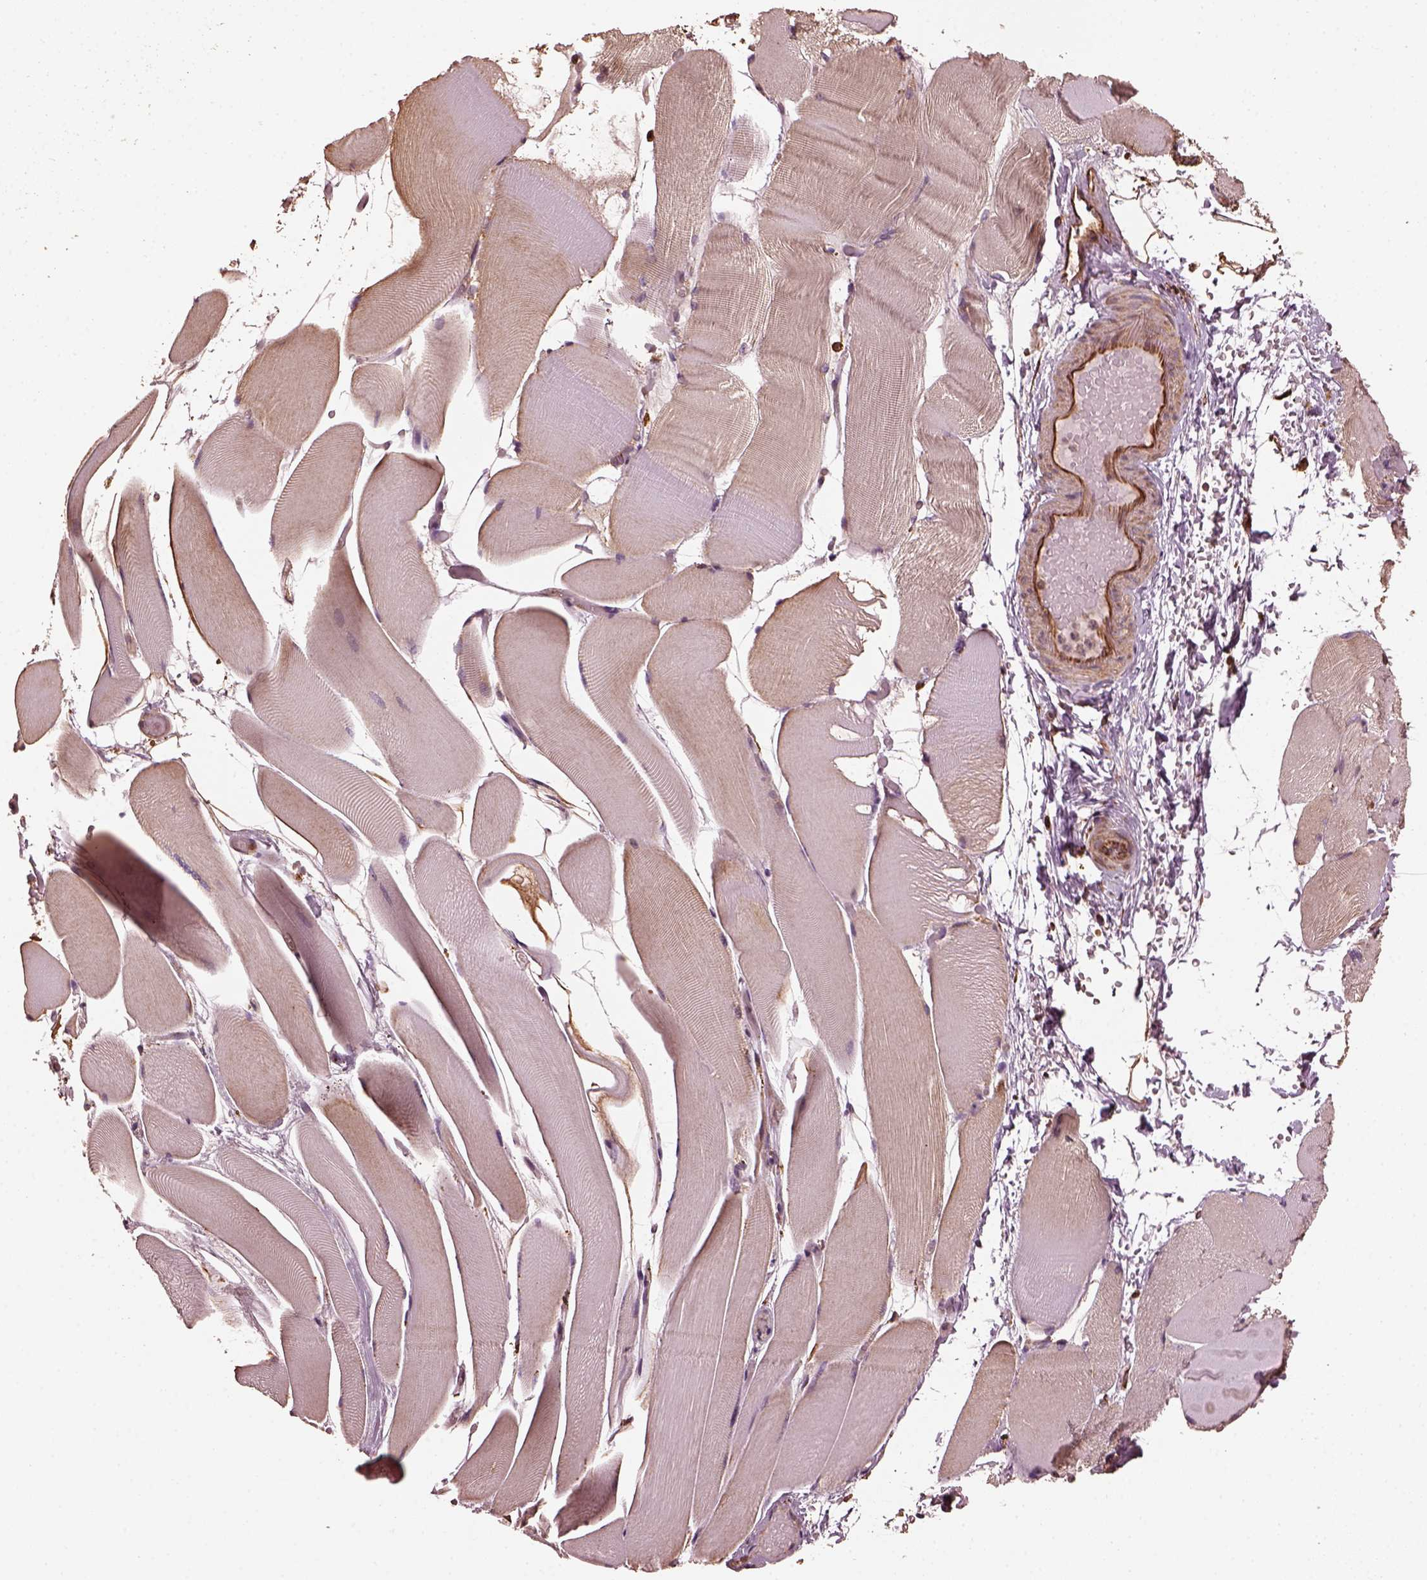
{"staining": {"intensity": "weak", "quantity": "<25%", "location": "cytoplasmic/membranous"}, "tissue": "skeletal muscle", "cell_type": "Myocytes", "image_type": "normal", "snomed": [{"axis": "morphology", "description": "Normal tissue, NOS"}, {"axis": "topography", "description": "Skeletal muscle"}], "caption": "Immunohistochemistry image of benign skeletal muscle: human skeletal muscle stained with DAB (3,3'-diaminobenzidine) shows no significant protein staining in myocytes. Nuclei are stained in blue.", "gene": "GTPBP1", "patient": {"sex": "female", "age": 37}}